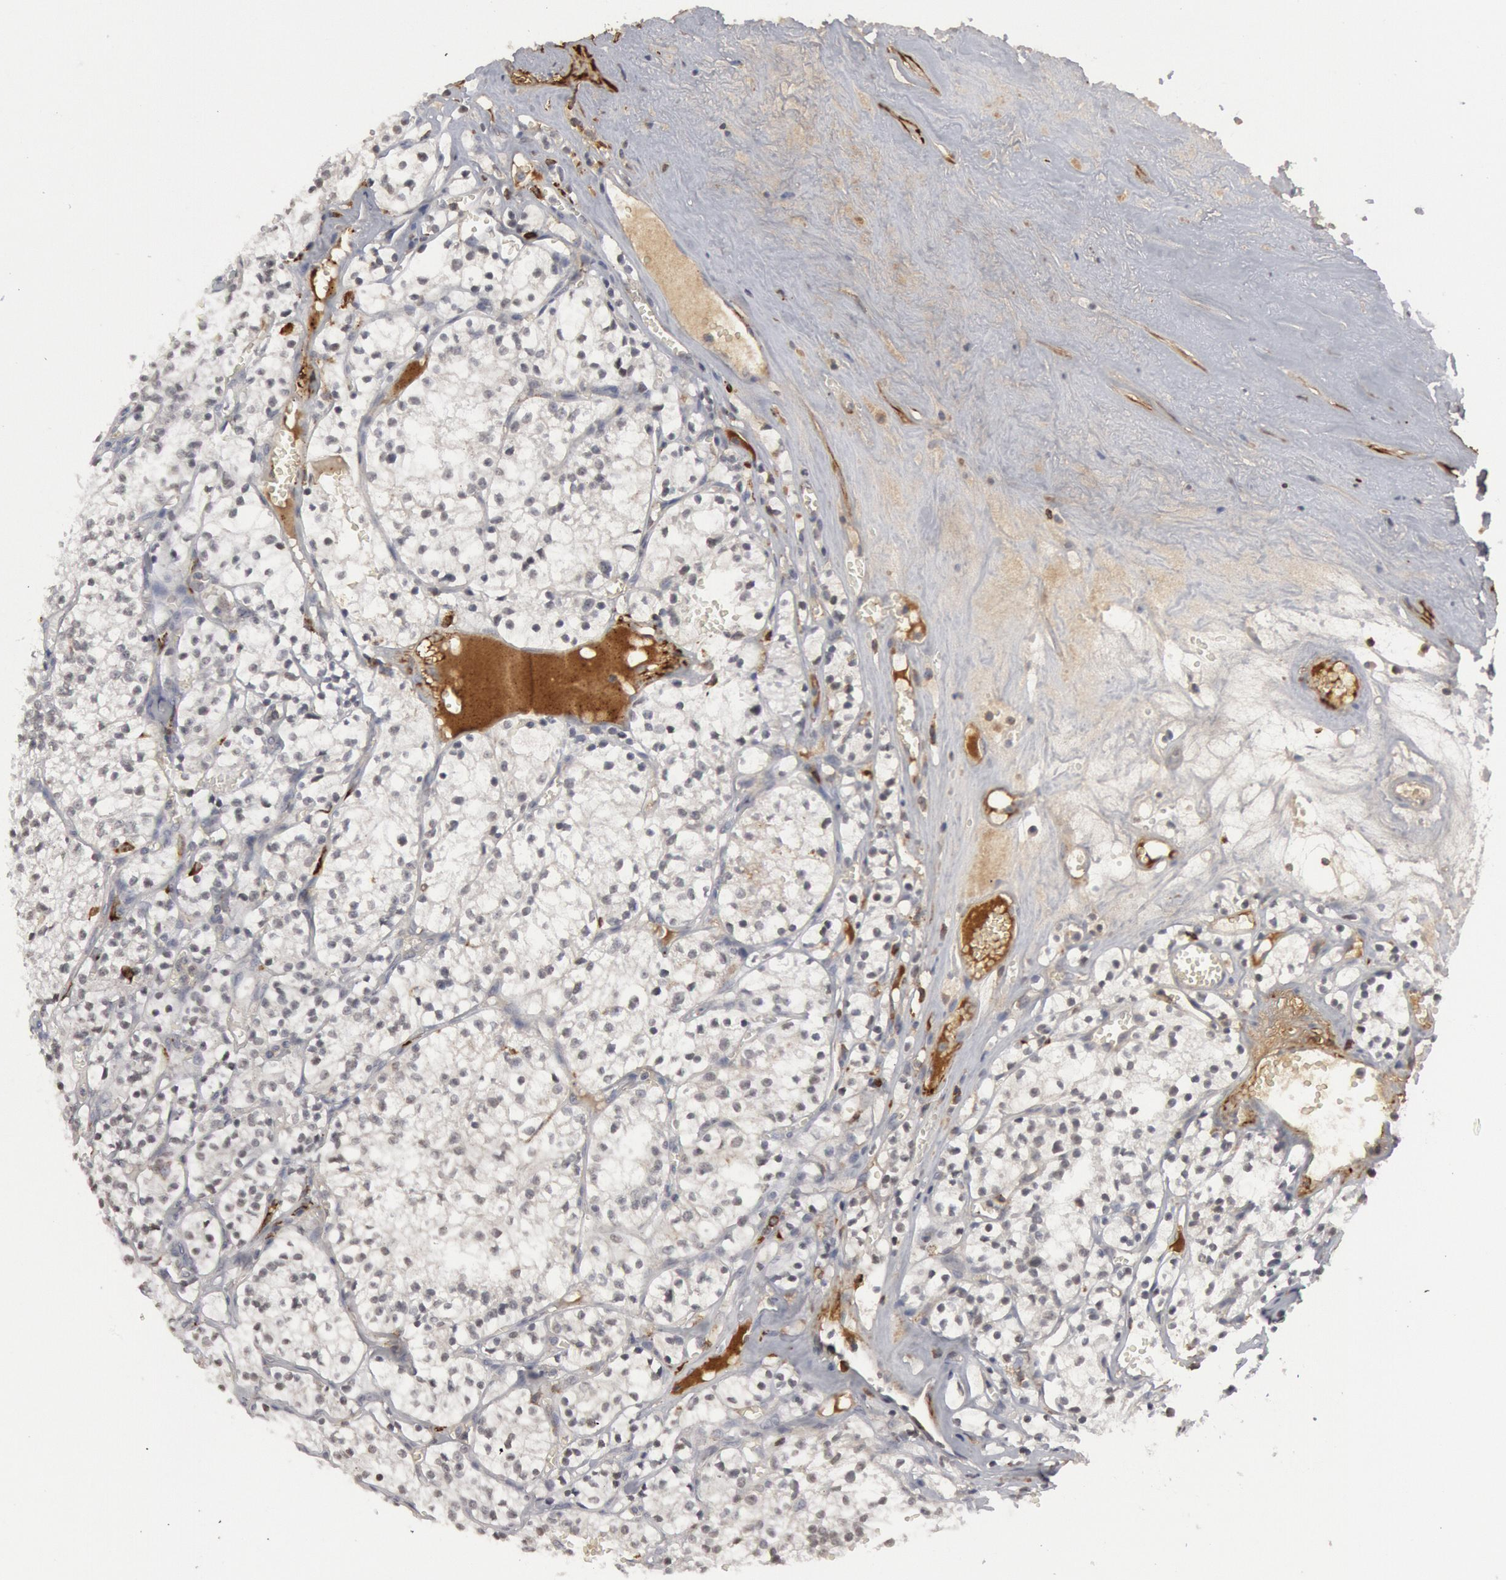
{"staining": {"intensity": "negative", "quantity": "none", "location": "none"}, "tissue": "renal cancer", "cell_type": "Tumor cells", "image_type": "cancer", "snomed": [{"axis": "morphology", "description": "Adenocarcinoma, NOS"}, {"axis": "topography", "description": "Kidney"}], "caption": "Immunohistochemical staining of human renal cancer (adenocarcinoma) reveals no significant expression in tumor cells.", "gene": "C1QC", "patient": {"sex": "male", "age": 61}}